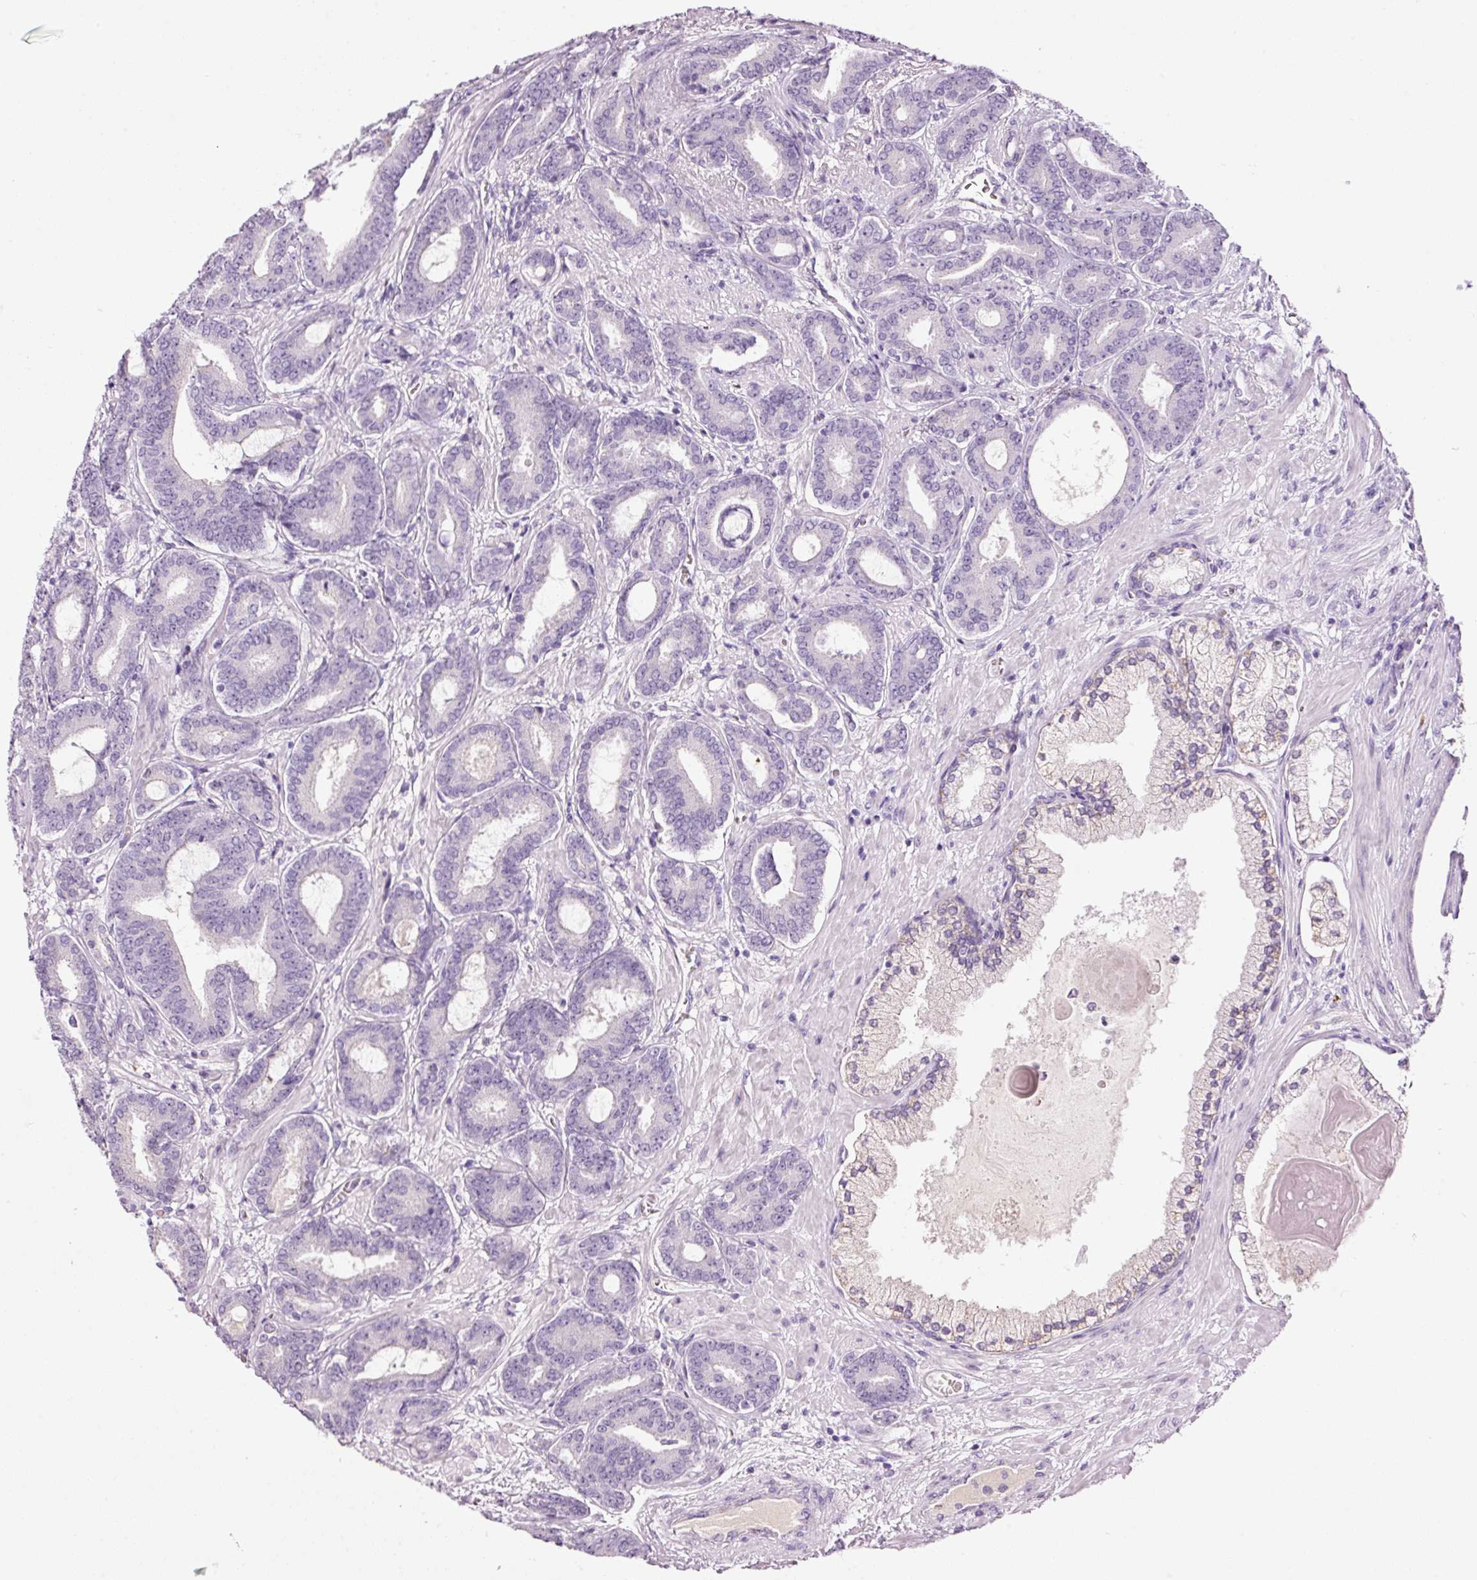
{"staining": {"intensity": "negative", "quantity": "none", "location": "none"}, "tissue": "prostate cancer", "cell_type": "Tumor cells", "image_type": "cancer", "snomed": [{"axis": "morphology", "description": "Adenocarcinoma, Low grade"}, {"axis": "topography", "description": "Prostate and seminal vesicle, NOS"}], "caption": "The histopathology image displays no staining of tumor cells in prostate adenocarcinoma (low-grade). (Brightfield microscopy of DAB immunohistochemistry (IHC) at high magnification).", "gene": "KLF1", "patient": {"sex": "male", "age": 61}}